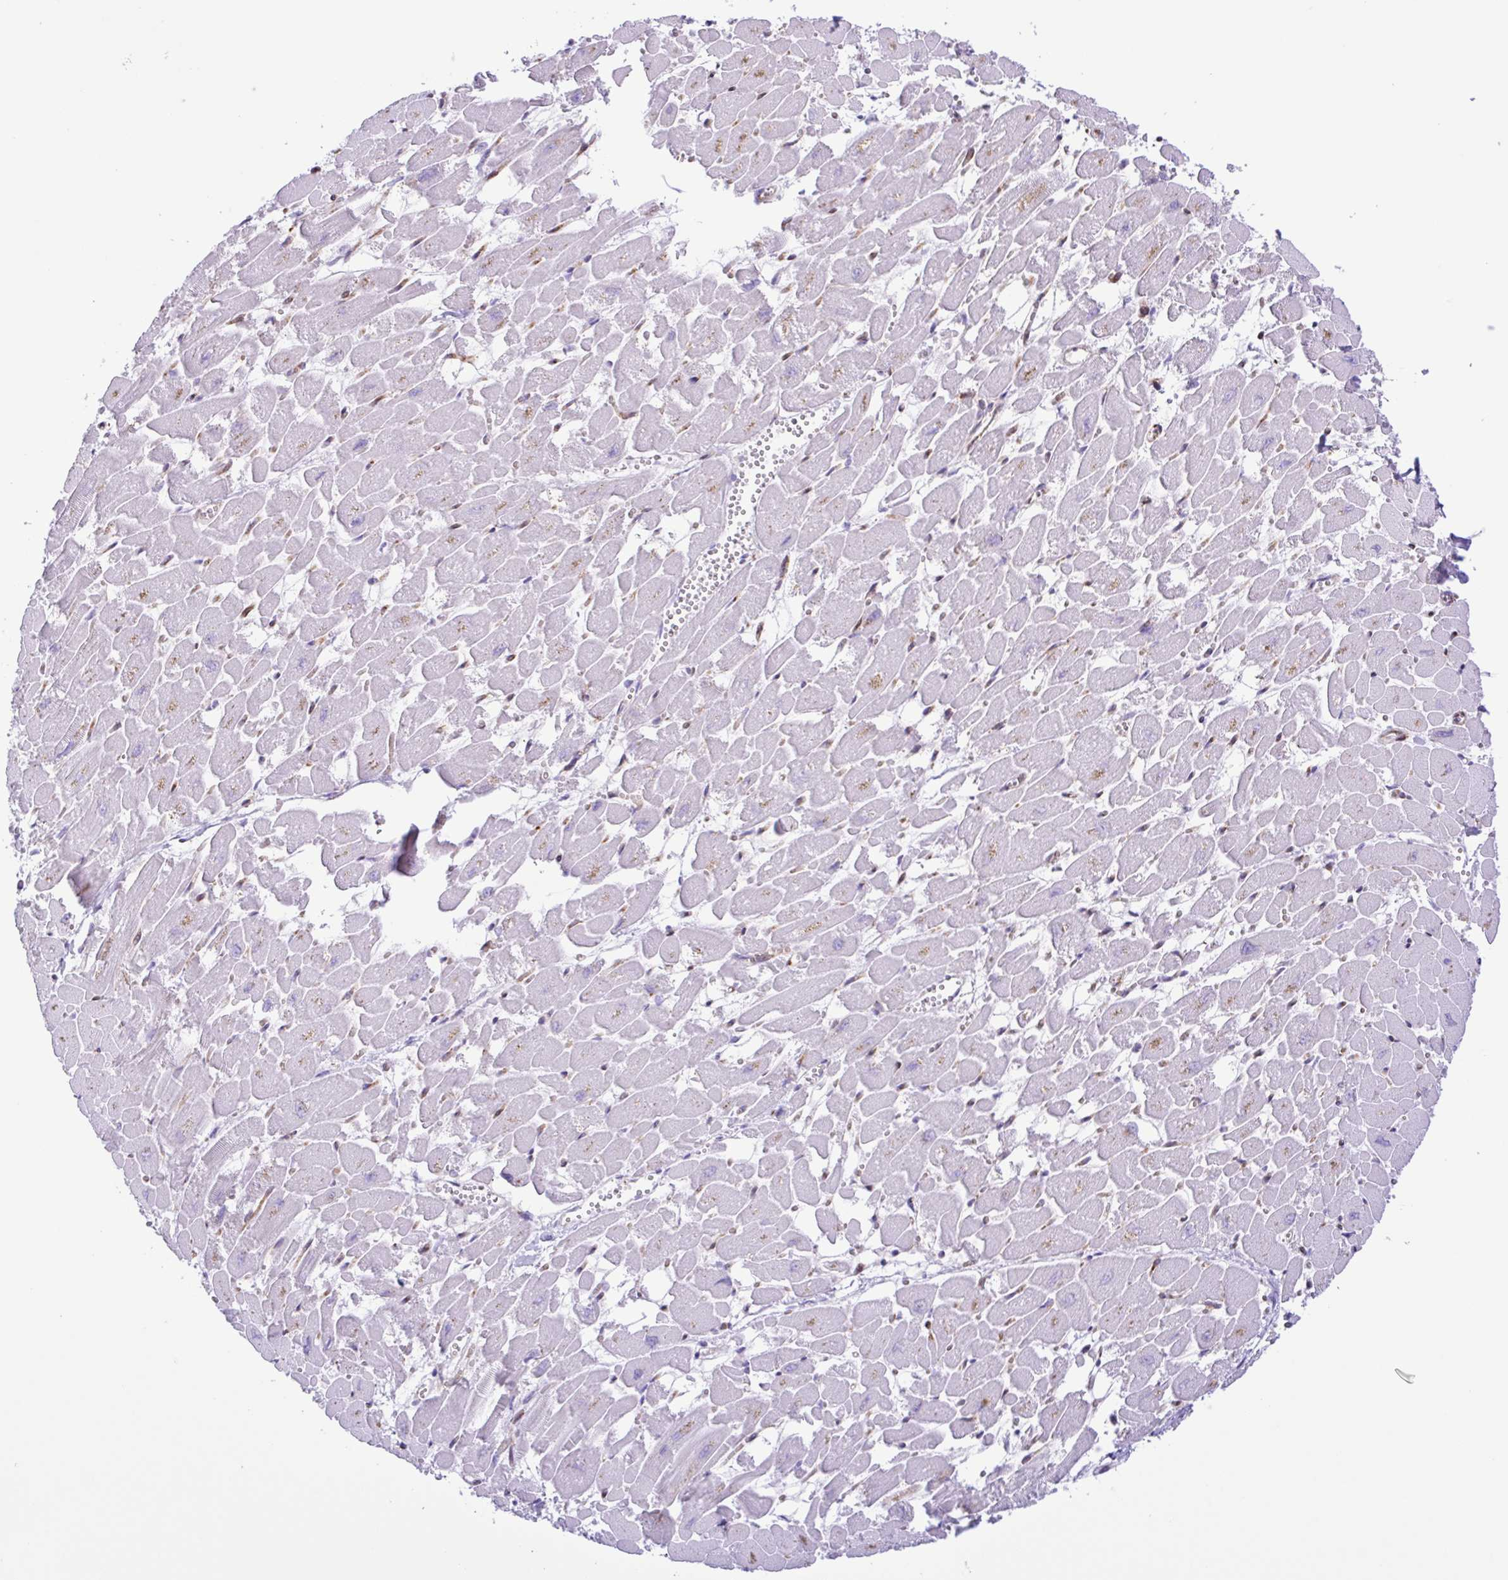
{"staining": {"intensity": "weak", "quantity": "<25%", "location": "cytoplasmic/membranous"}, "tissue": "heart muscle", "cell_type": "Cardiomyocytes", "image_type": "normal", "snomed": [{"axis": "morphology", "description": "Normal tissue, NOS"}, {"axis": "topography", "description": "Heart"}], "caption": "The image displays no significant positivity in cardiomyocytes of heart muscle. (DAB (3,3'-diaminobenzidine) IHC visualized using brightfield microscopy, high magnification).", "gene": "FLT1", "patient": {"sex": "female", "age": 52}}